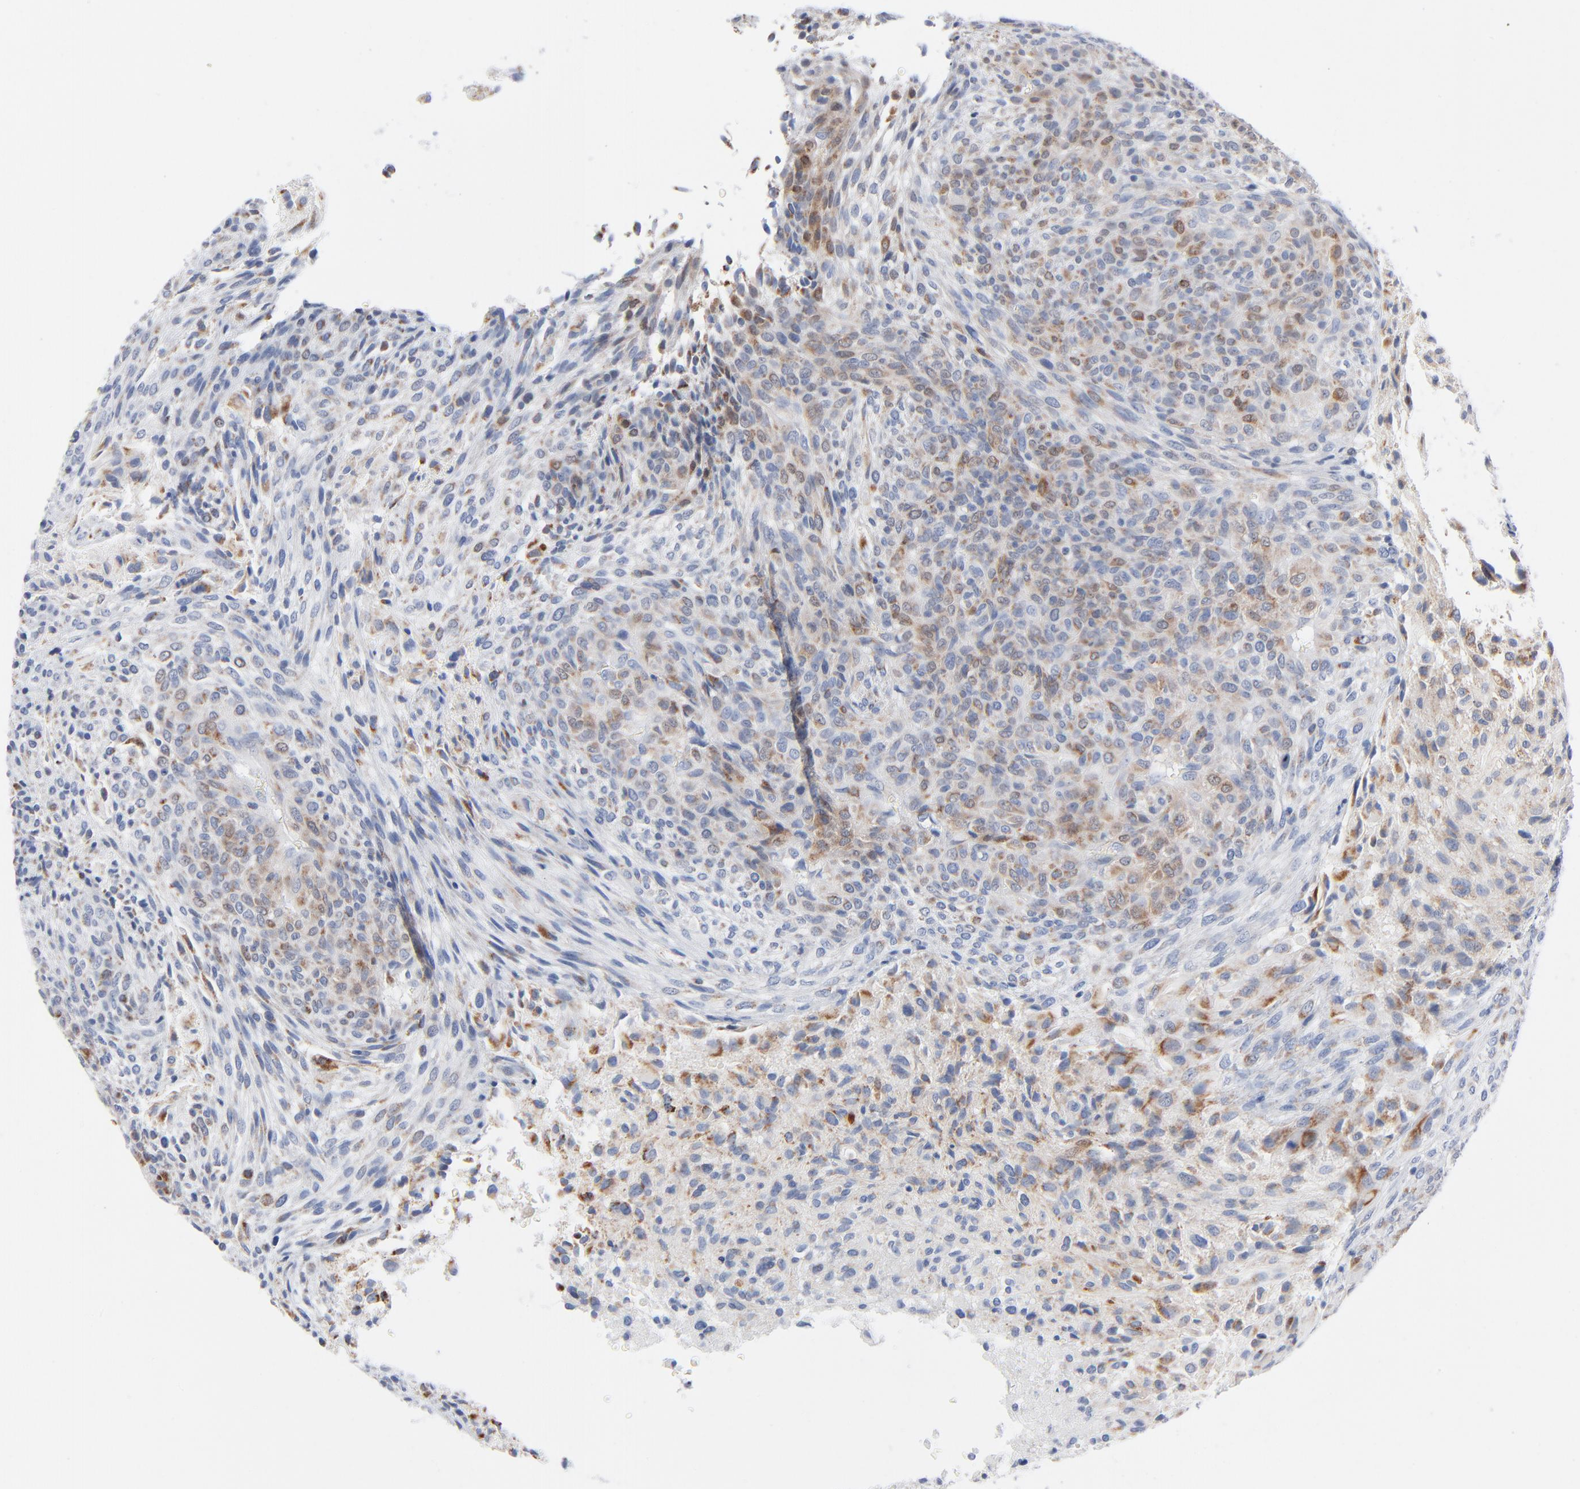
{"staining": {"intensity": "weak", "quantity": "<25%", "location": "cytoplasmic/membranous"}, "tissue": "glioma", "cell_type": "Tumor cells", "image_type": "cancer", "snomed": [{"axis": "morphology", "description": "Glioma, malignant, High grade"}, {"axis": "topography", "description": "Cerebral cortex"}], "caption": "Glioma was stained to show a protein in brown. There is no significant staining in tumor cells.", "gene": "CHCHD10", "patient": {"sex": "female", "age": 55}}